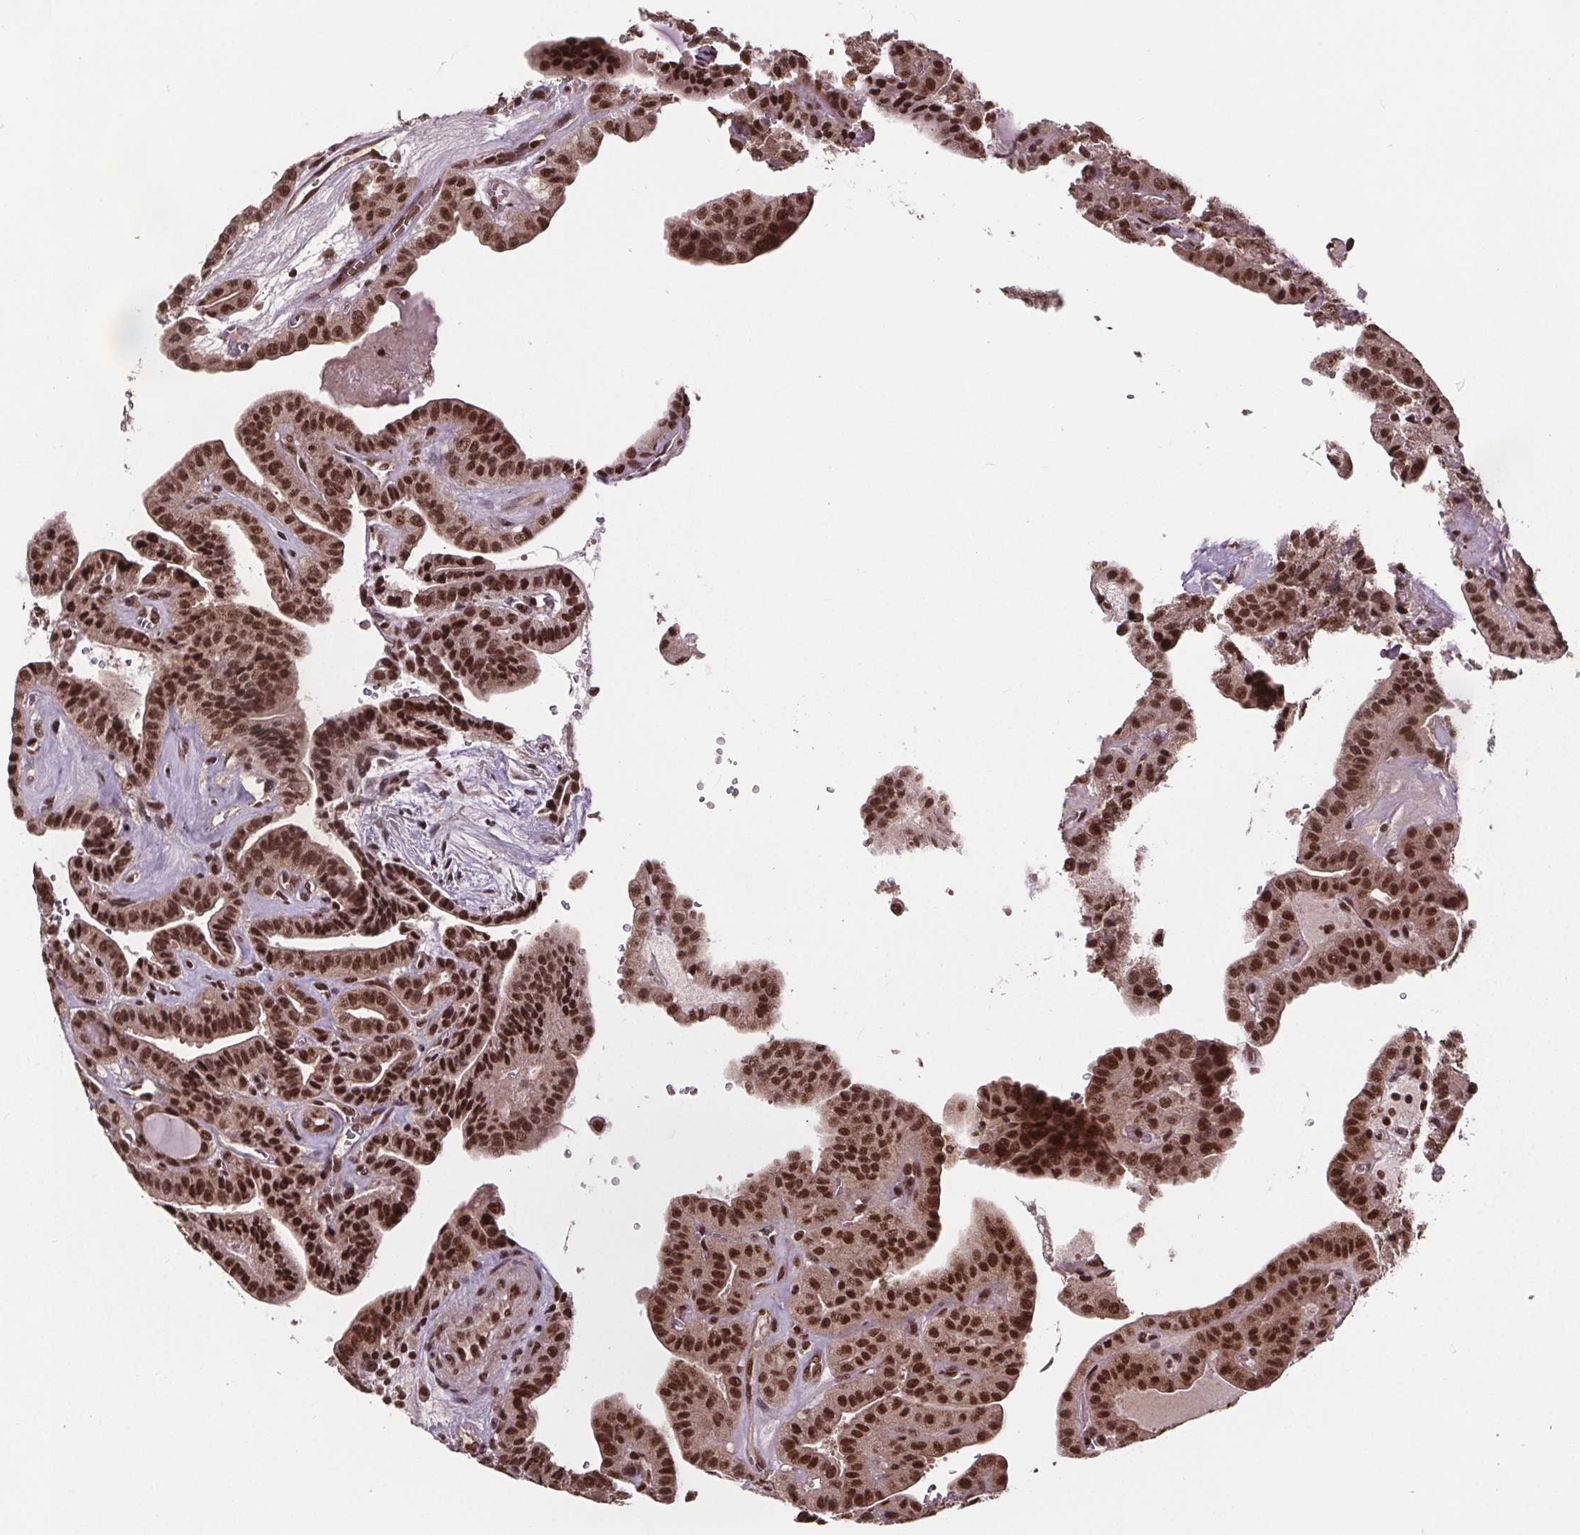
{"staining": {"intensity": "strong", "quantity": ">75%", "location": "nuclear"}, "tissue": "thyroid cancer", "cell_type": "Tumor cells", "image_type": "cancer", "snomed": [{"axis": "morphology", "description": "Papillary adenocarcinoma, NOS"}, {"axis": "topography", "description": "Thyroid gland"}], "caption": "Immunohistochemistry (IHC) (DAB (3,3'-diaminobenzidine)) staining of thyroid cancer (papillary adenocarcinoma) demonstrates strong nuclear protein expression in about >75% of tumor cells. (brown staining indicates protein expression, while blue staining denotes nuclei).", "gene": "JARID2", "patient": {"sex": "male", "age": 52}}